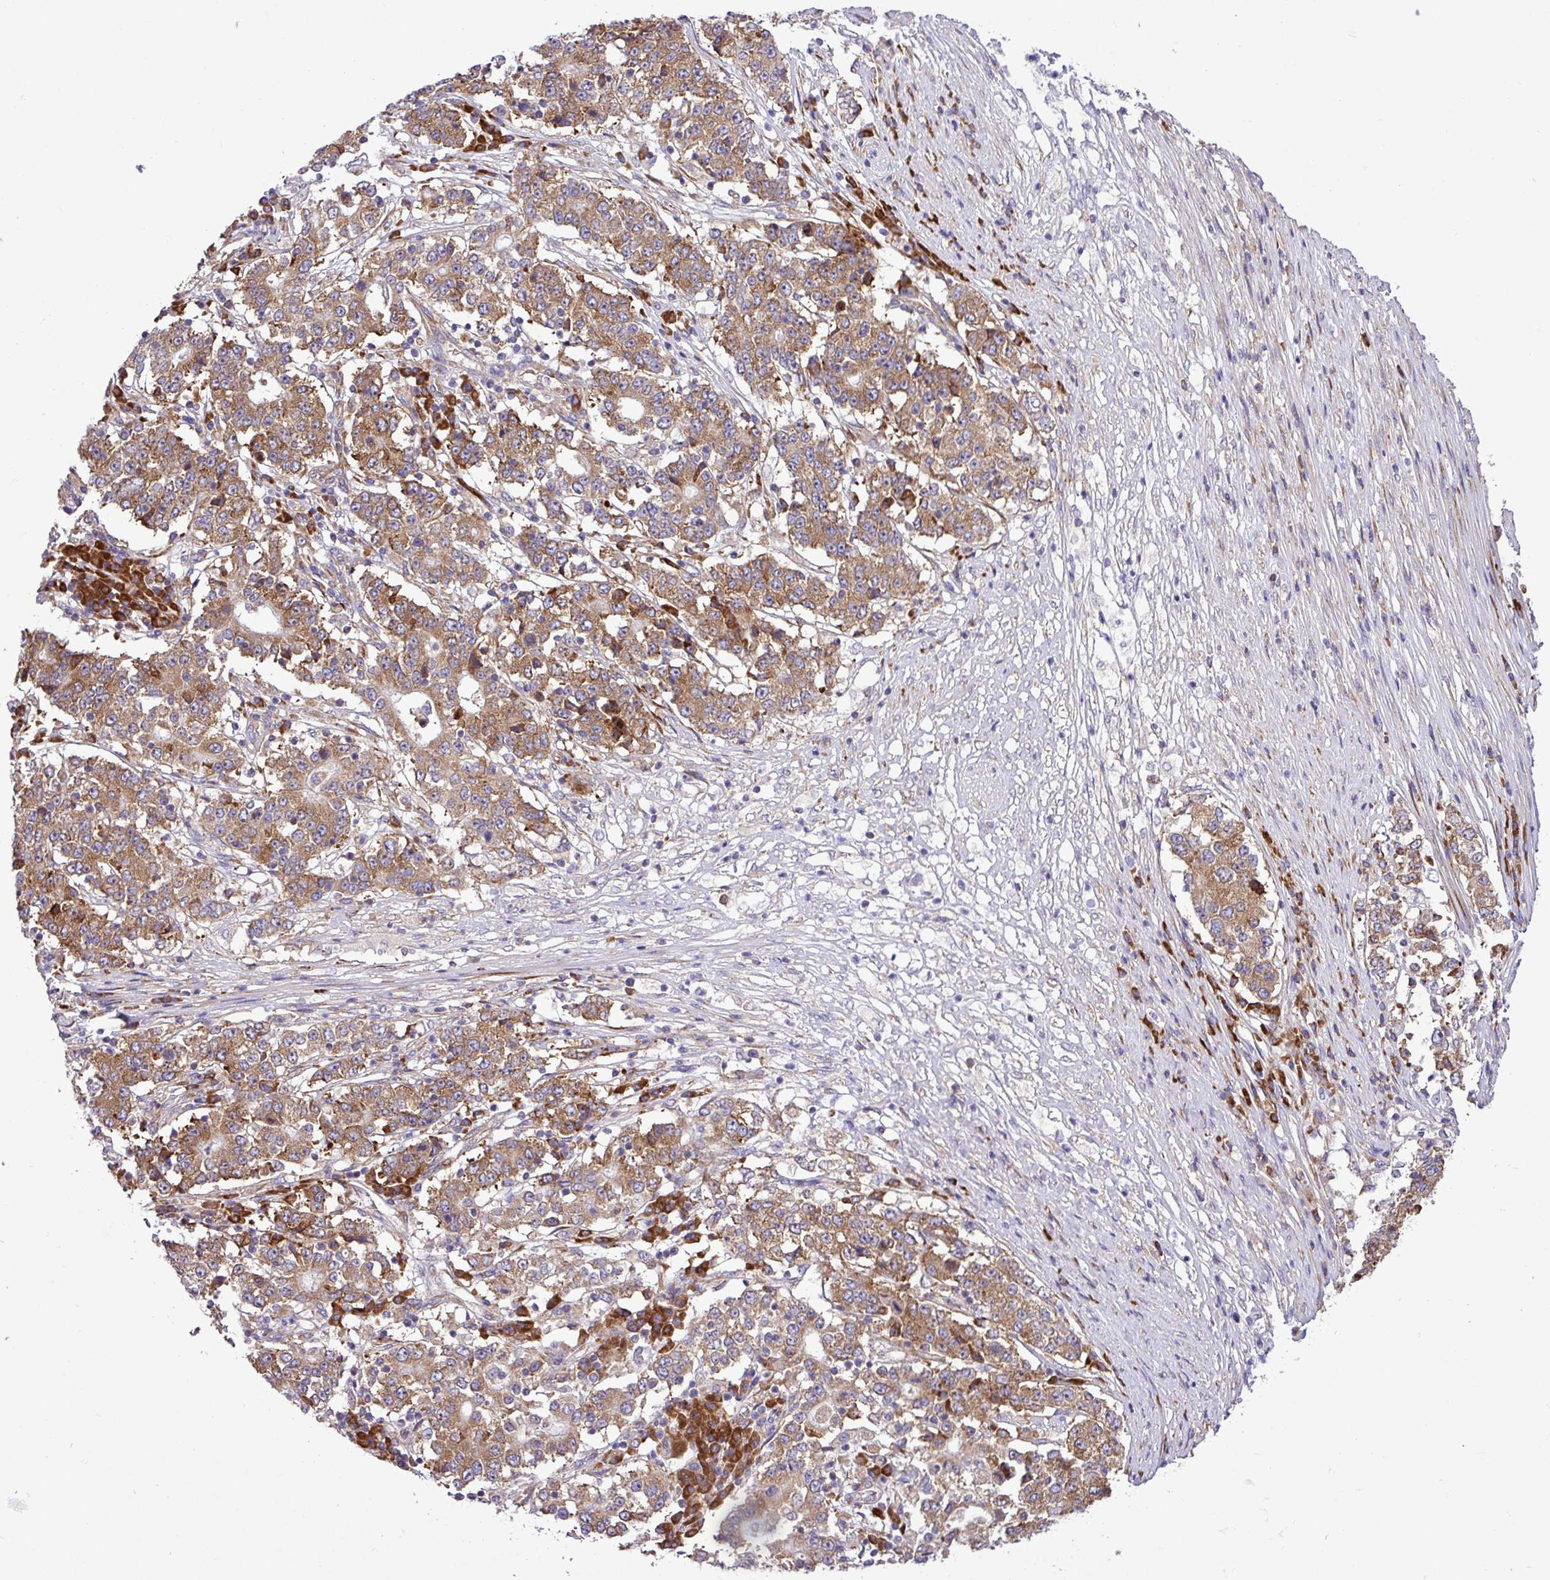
{"staining": {"intensity": "moderate", "quantity": ">75%", "location": "cytoplasmic/membranous"}, "tissue": "stomach cancer", "cell_type": "Tumor cells", "image_type": "cancer", "snomed": [{"axis": "morphology", "description": "Adenocarcinoma, NOS"}, {"axis": "topography", "description": "Stomach"}], "caption": "Stomach cancer tissue displays moderate cytoplasmic/membranous expression in about >75% of tumor cells, visualized by immunohistochemistry.", "gene": "RPL13", "patient": {"sex": "male", "age": 59}}